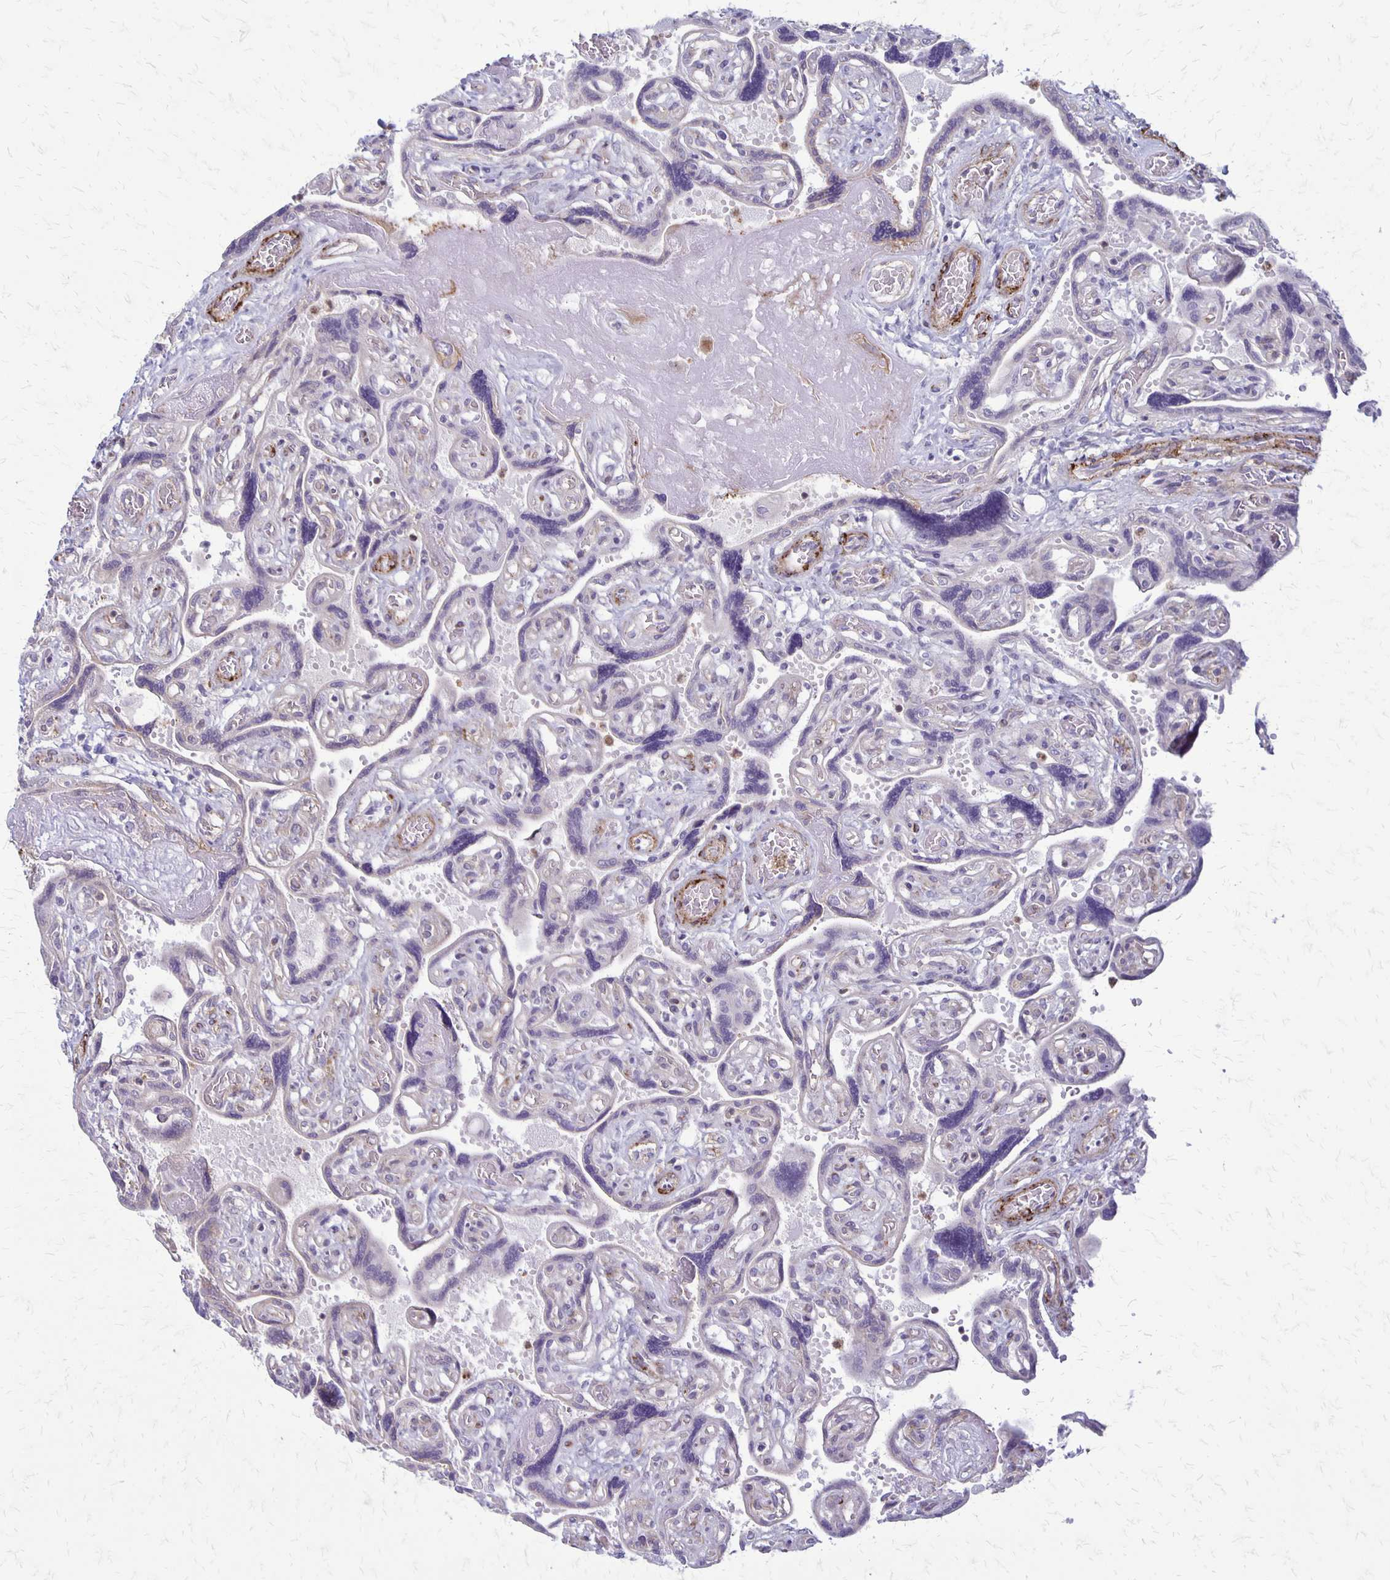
{"staining": {"intensity": "strong", "quantity": ">75%", "location": "cytoplasmic/membranous"}, "tissue": "placenta", "cell_type": "Decidual cells", "image_type": "normal", "snomed": [{"axis": "morphology", "description": "Normal tissue, NOS"}, {"axis": "topography", "description": "Placenta"}], "caption": "Brown immunohistochemical staining in unremarkable human placenta displays strong cytoplasmic/membranous positivity in approximately >75% of decidual cells. The staining is performed using DAB brown chromogen to label protein expression. The nuclei are counter-stained blue using hematoxylin.", "gene": "SEPTIN5", "patient": {"sex": "female", "age": 32}}